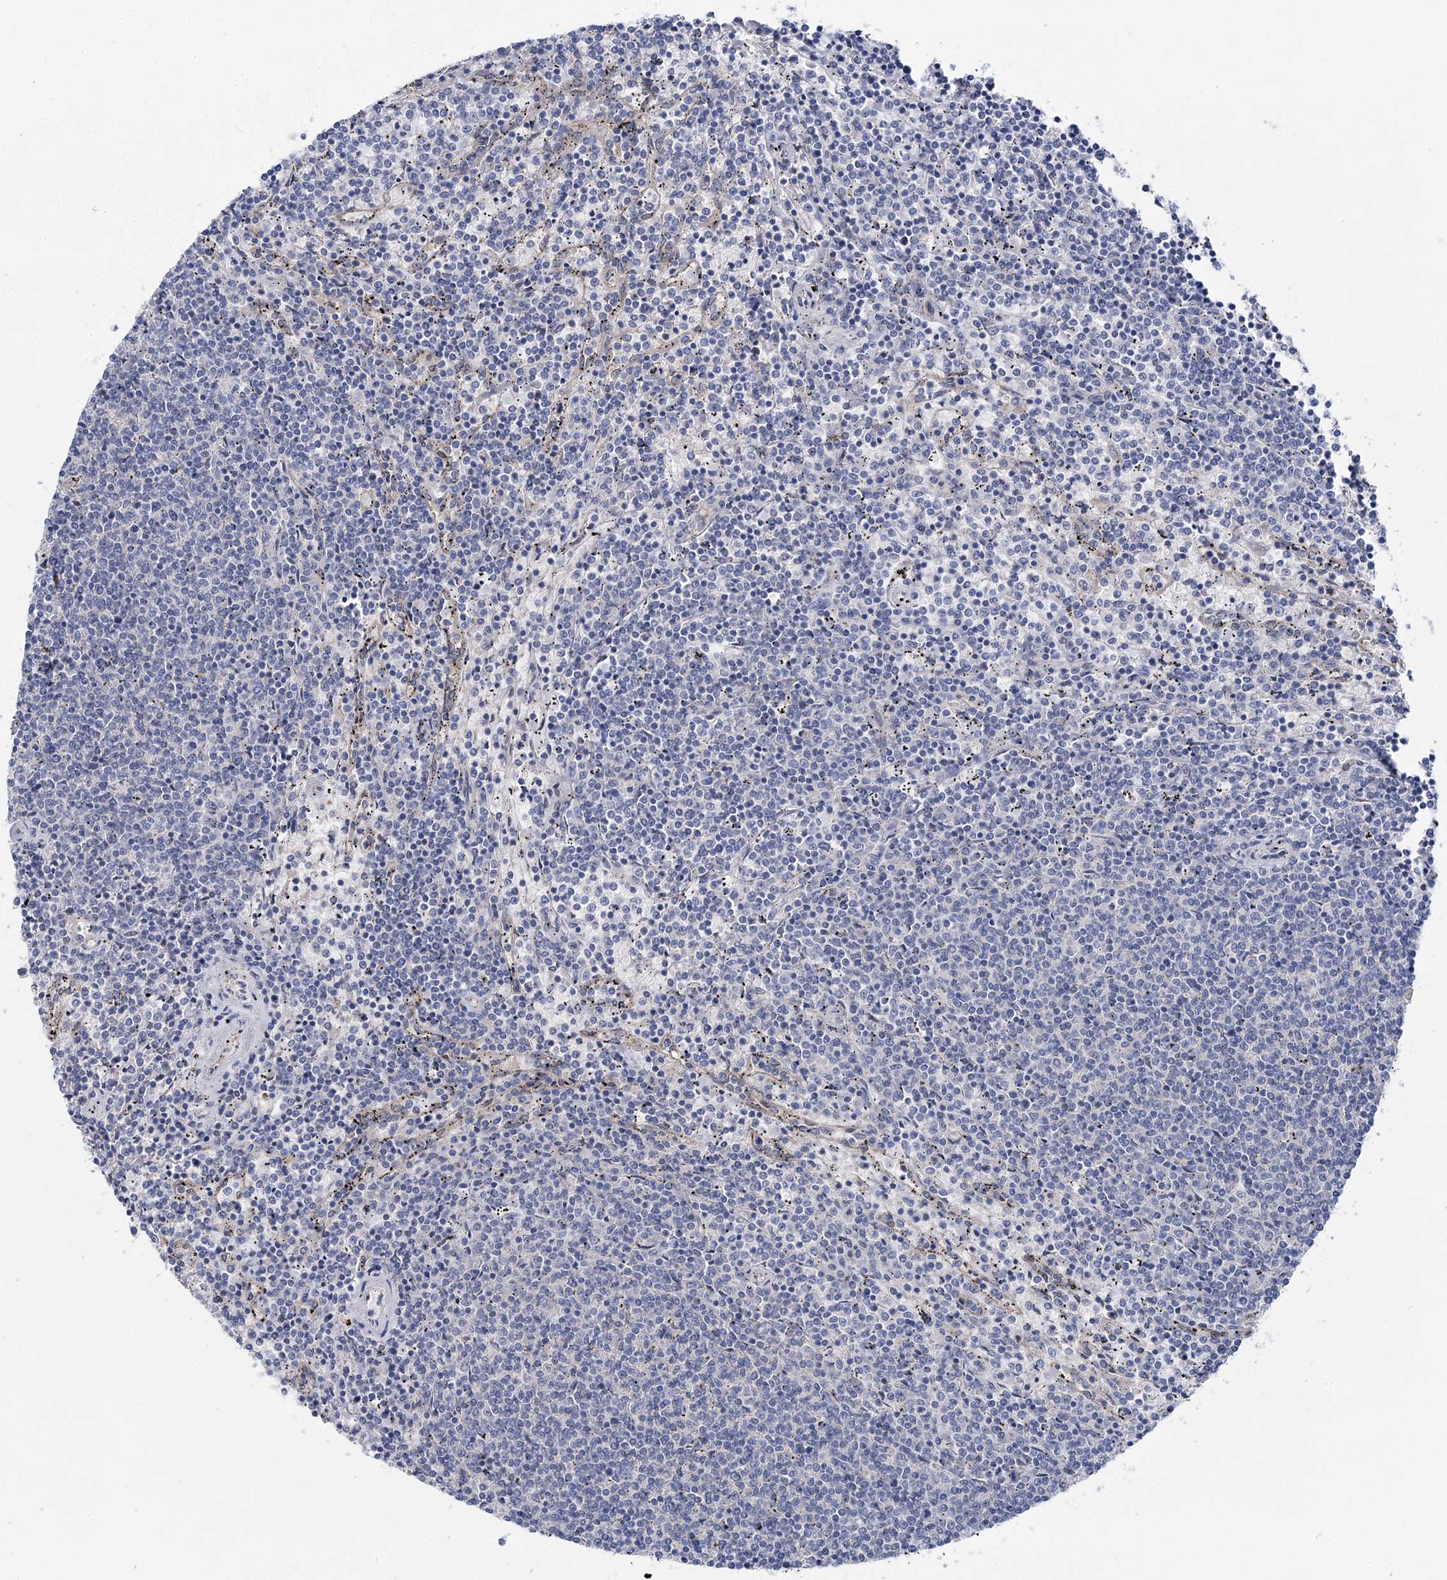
{"staining": {"intensity": "negative", "quantity": "none", "location": "none"}, "tissue": "lymphoma", "cell_type": "Tumor cells", "image_type": "cancer", "snomed": [{"axis": "morphology", "description": "Malignant lymphoma, non-Hodgkin's type, Low grade"}, {"axis": "topography", "description": "Spleen"}], "caption": "This is a histopathology image of immunohistochemistry staining of low-grade malignant lymphoma, non-Hodgkin's type, which shows no positivity in tumor cells.", "gene": "LRRC14B", "patient": {"sex": "female", "age": 50}}